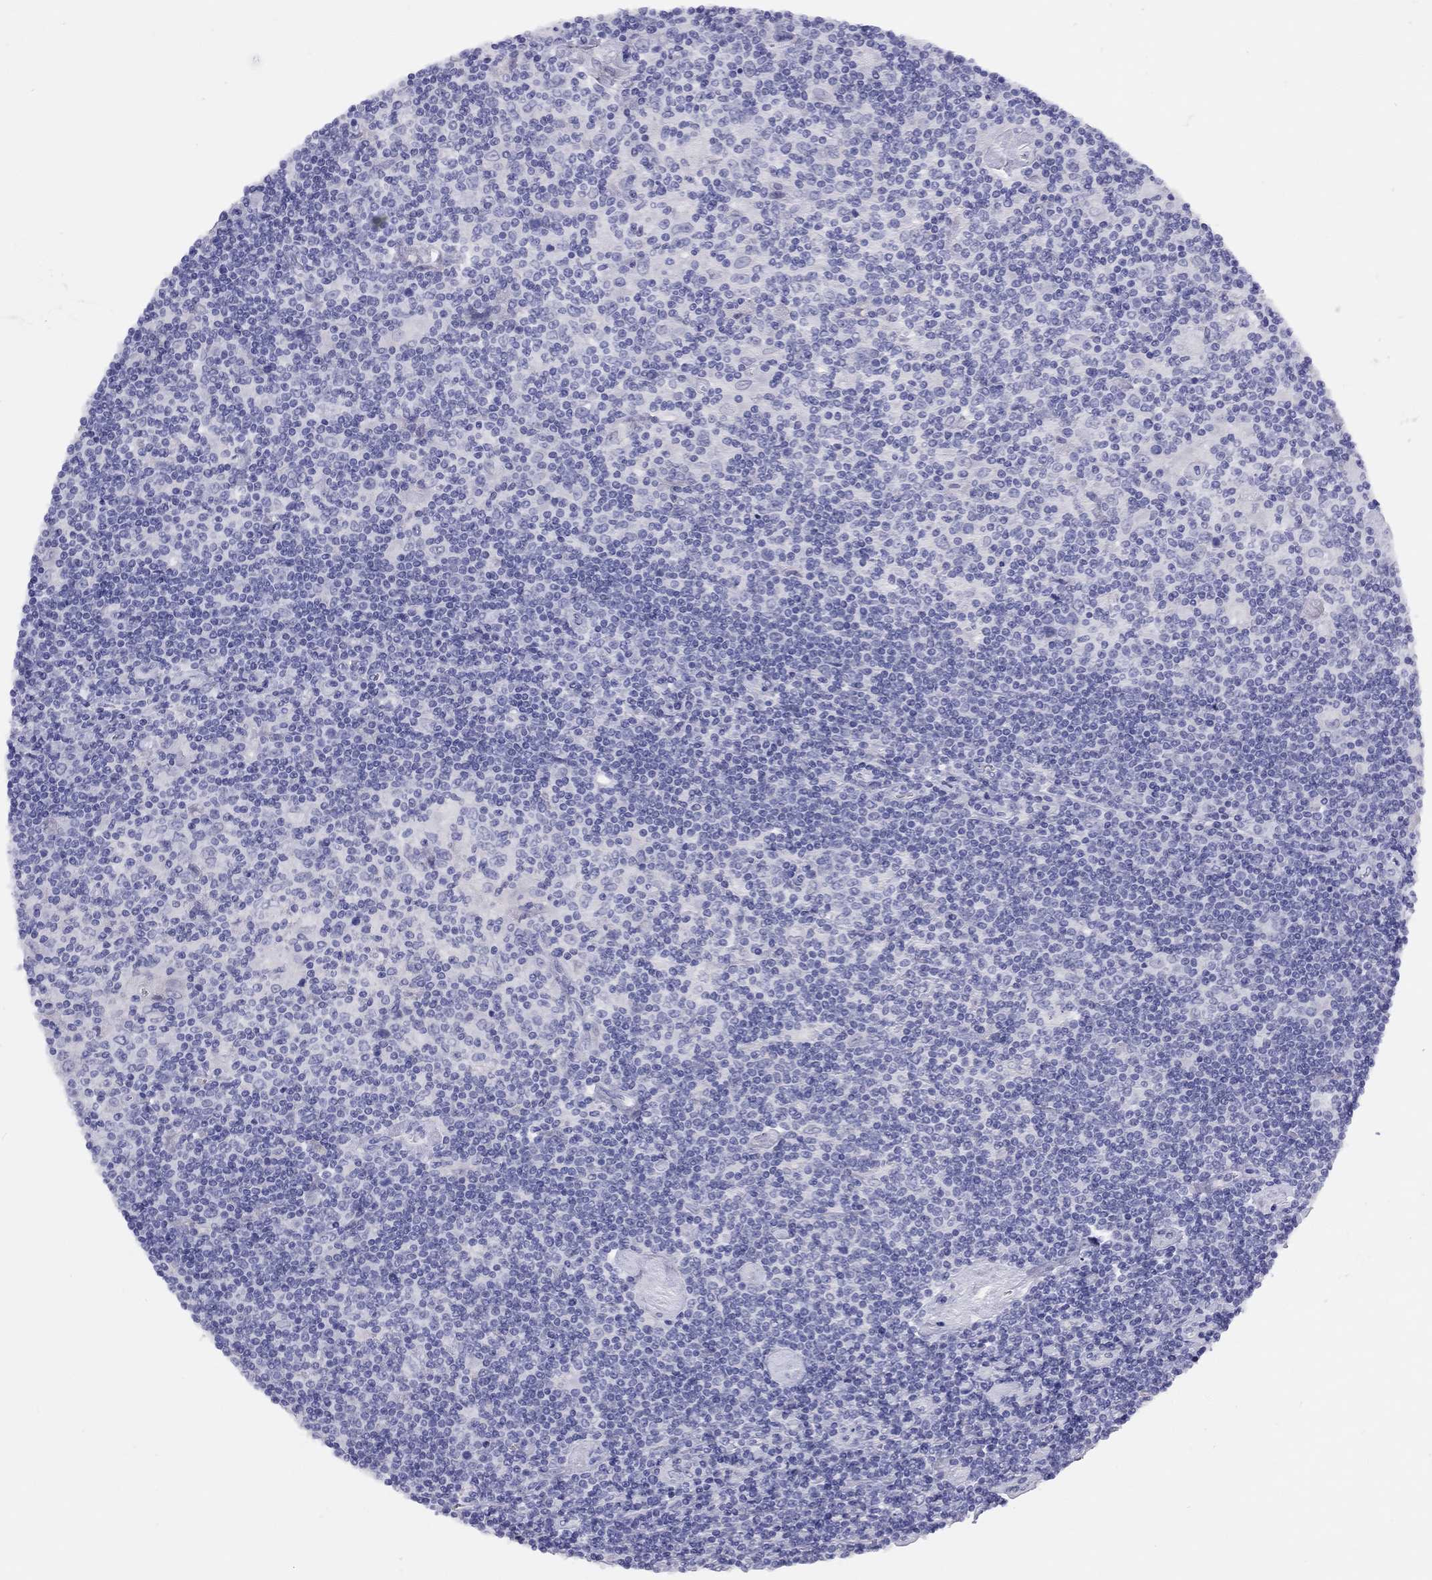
{"staining": {"intensity": "negative", "quantity": "none", "location": "none"}, "tissue": "lymphoma", "cell_type": "Tumor cells", "image_type": "cancer", "snomed": [{"axis": "morphology", "description": "Hodgkin's disease, NOS"}, {"axis": "topography", "description": "Lymph node"}], "caption": "A micrograph of human Hodgkin's disease is negative for staining in tumor cells.", "gene": "LRIT2", "patient": {"sex": "male", "age": 40}}